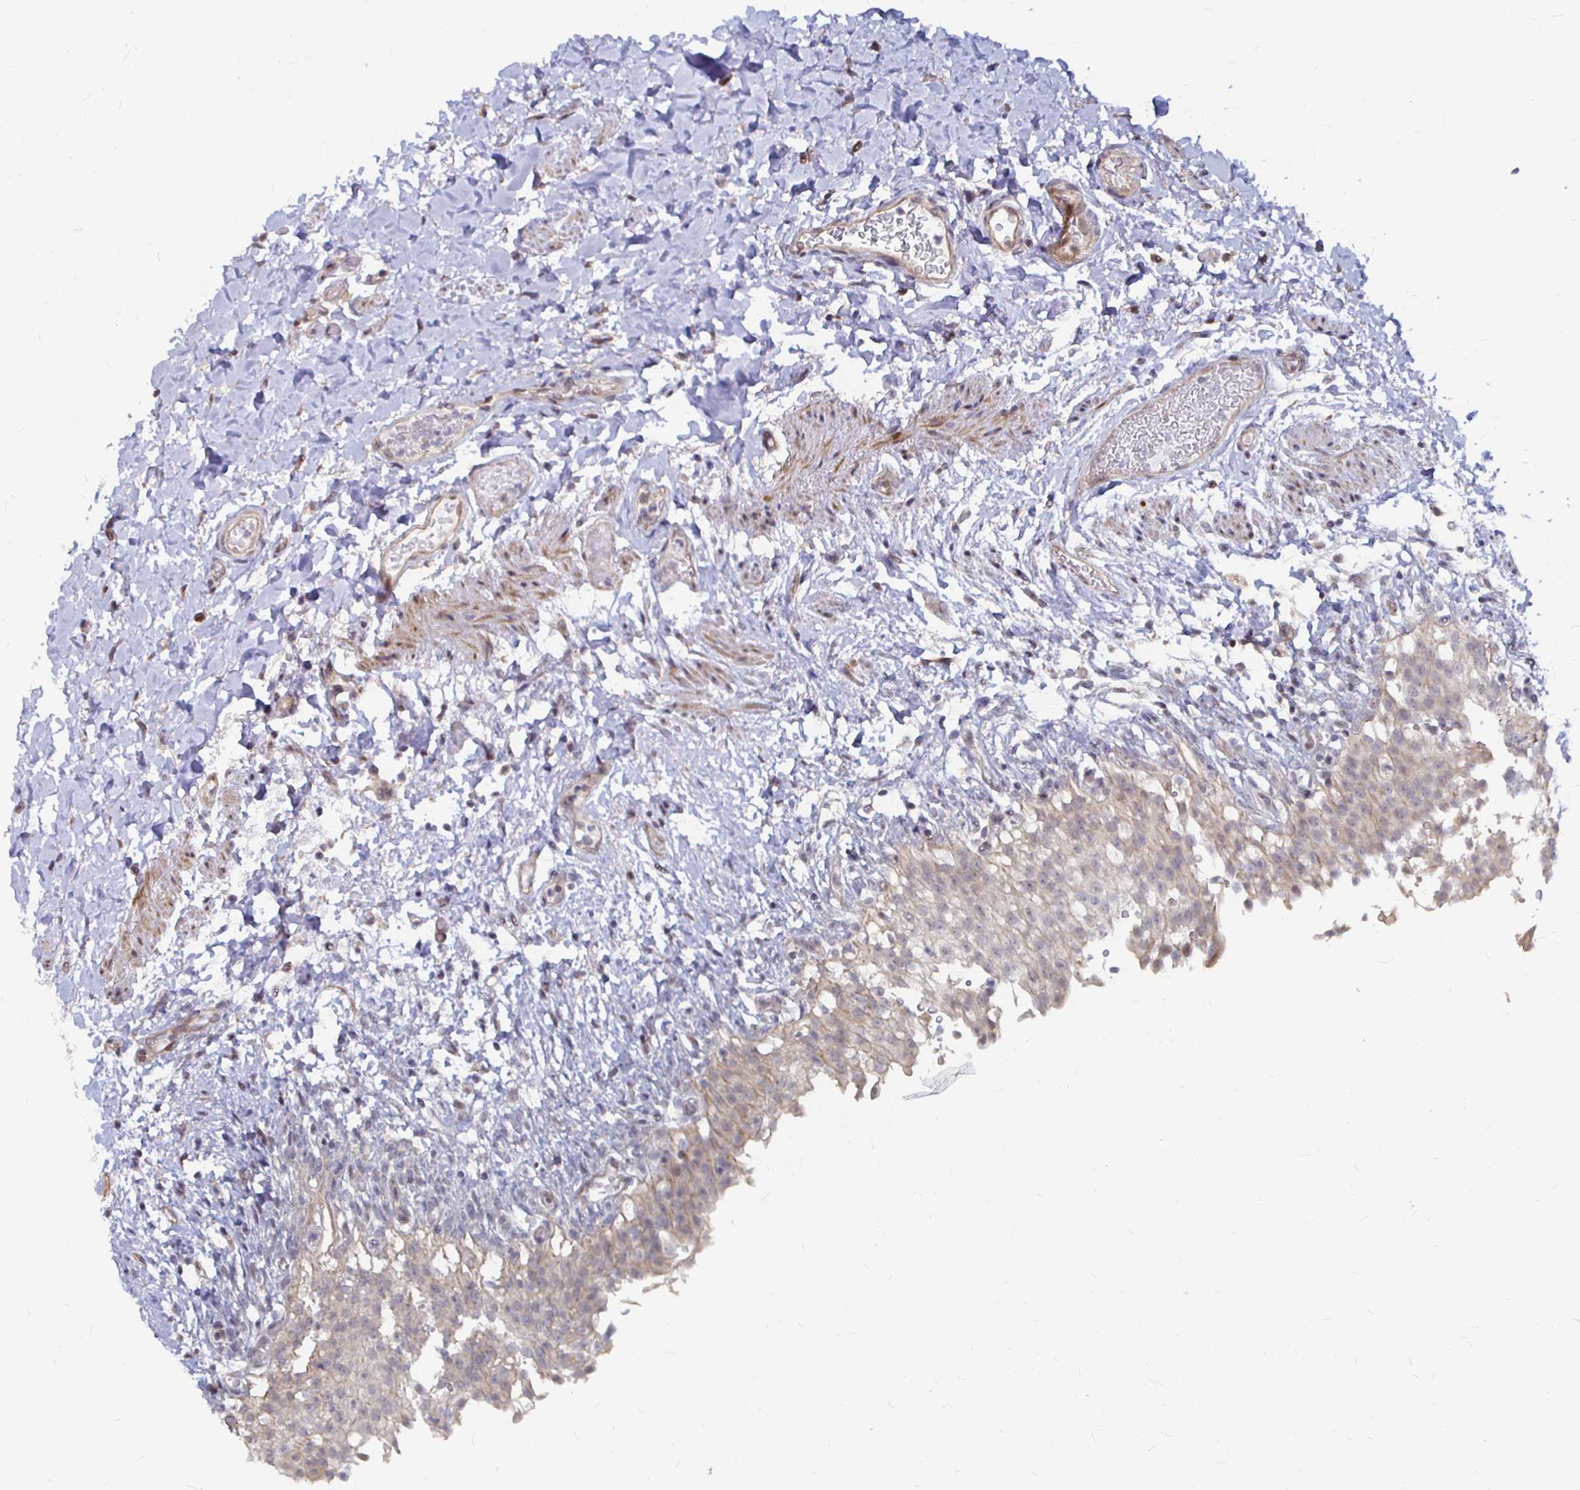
{"staining": {"intensity": "weak", "quantity": "<25%", "location": "cytoplasmic/membranous"}, "tissue": "urinary bladder", "cell_type": "Urothelial cells", "image_type": "normal", "snomed": [{"axis": "morphology", "description": "Normal tissue, NOS"}, {"axis": "topography", "description": "Urinary bladder"}, {"axis": "topography", "description": "Peripheral nerve tissue"}], "caption": "Immunohistochemical staining of unremarkable urinary bladder shows no significant expression in urothelial cells.", "gene": "CAPN11", "patient": {"sex": "female", "age": 60}}